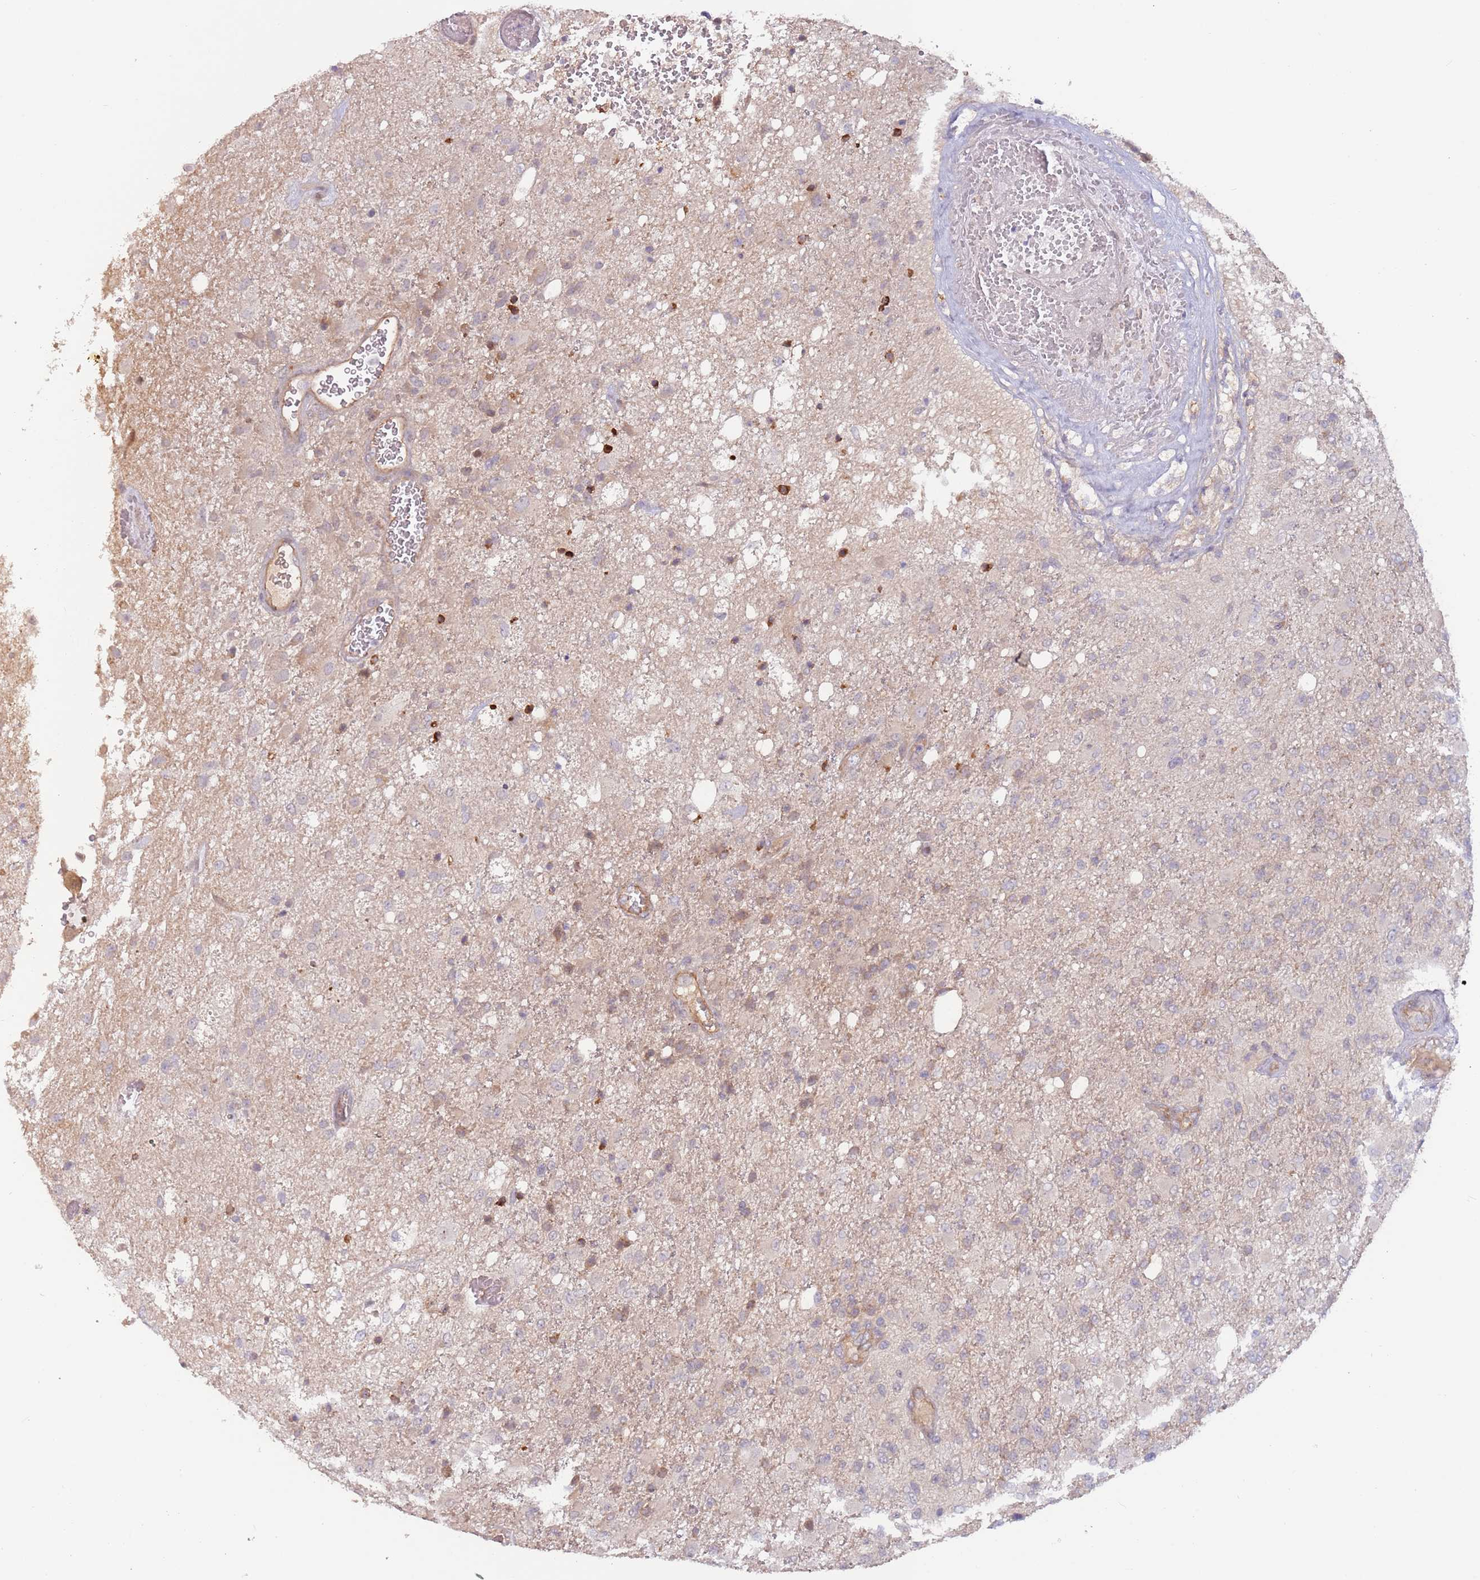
{"staining": {"intensity": "negative", "quantity": "none", "location": "none"}, "tissue": "glioma", "cell_type": "Tumor cells", "image_type": "cancer", "snomed": [{"axis": "morphology", "description": "Glioma, malignant, High grade"}, {"axis": "topography", "description": "Brain"}], "caption": "This is an immunohistochemistry (IHC) photomicrograph of human glioma. There is no positivity in tumor cells.", "gene": "SAV1", "patient": {"sex": "female", "age": 74}}